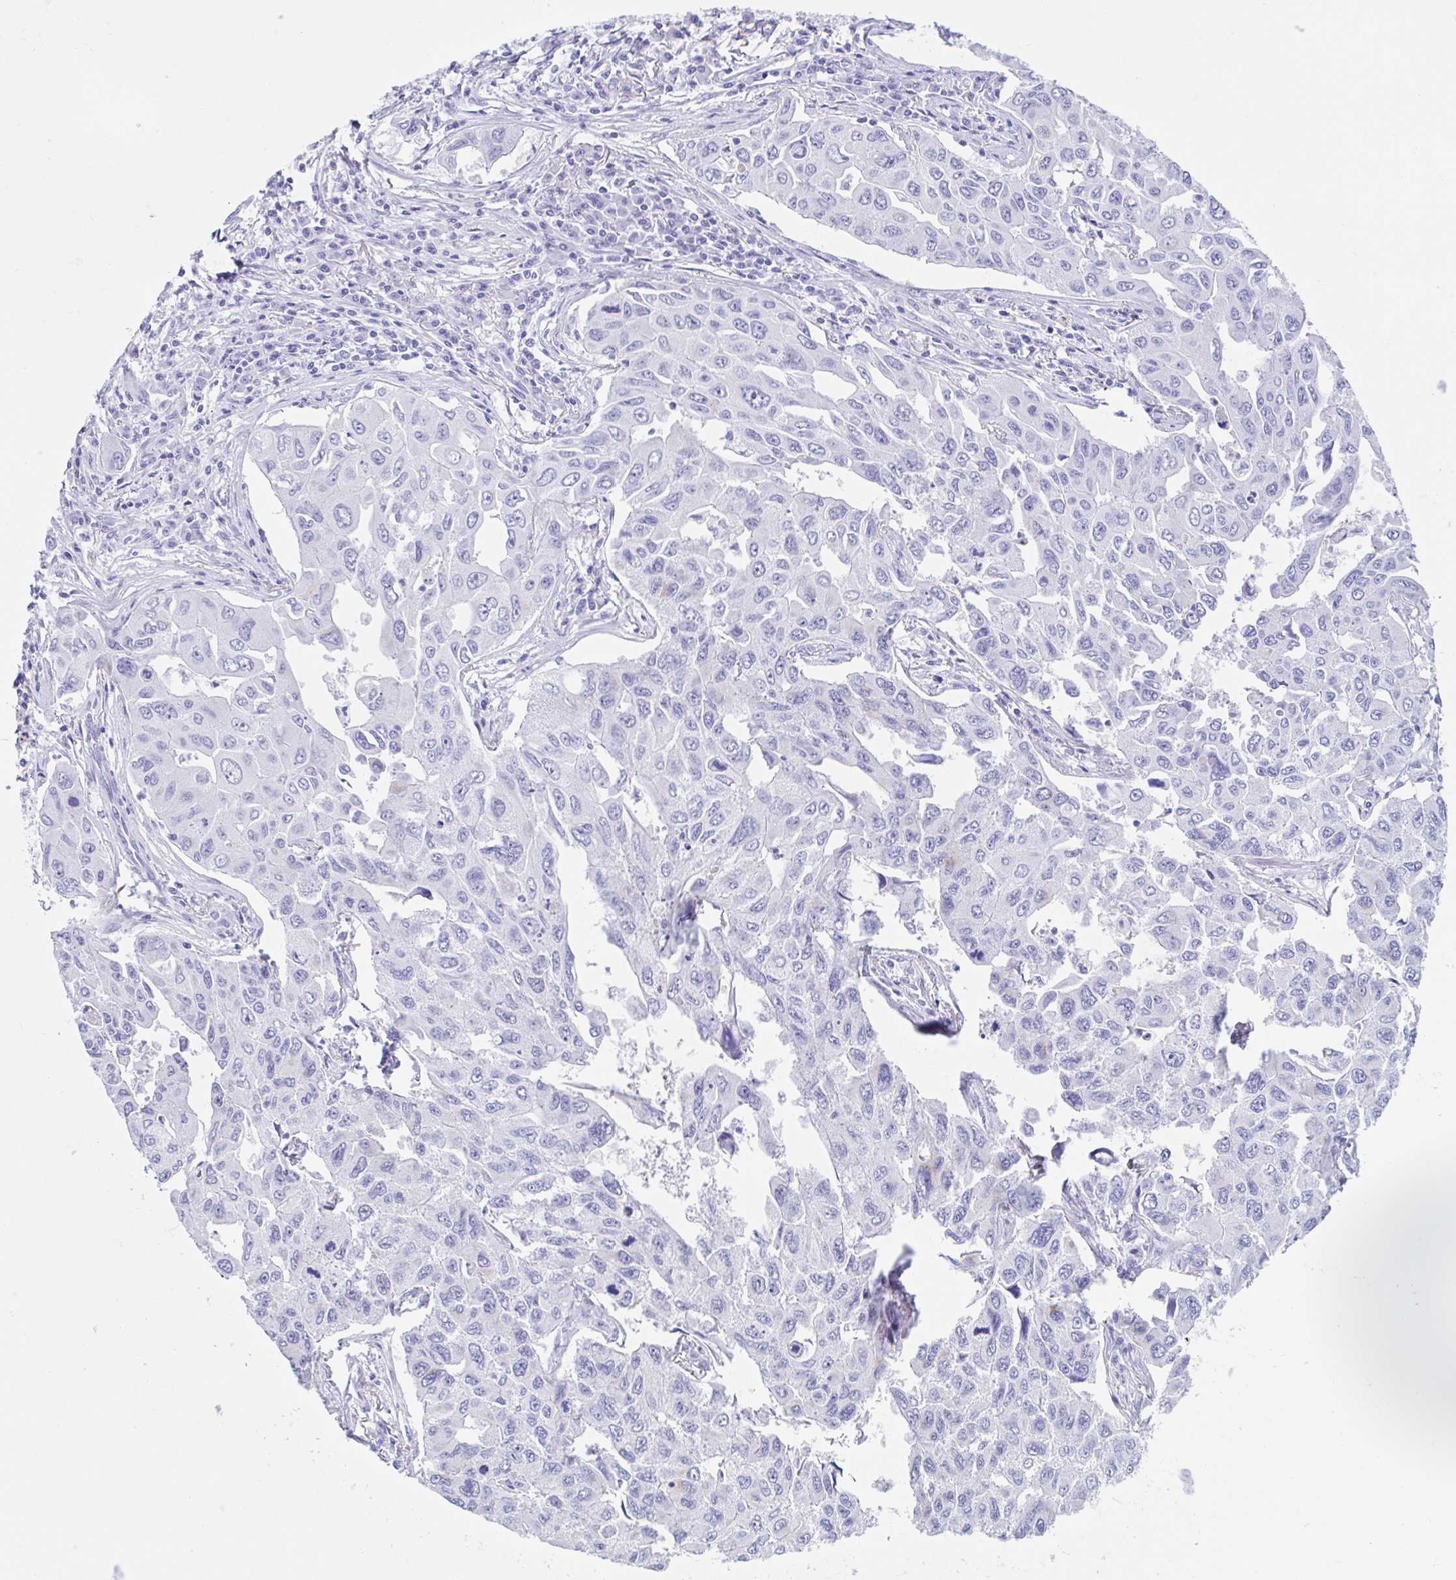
{"staining": {"intensity": "negative", "quantity": "none", "location": "none"}, "tissue": "lung cancer", "cell_type": "Tumor cells", "image_type": "cancer", "snomed": [{"axis": "morphology", "description": "Adenocarcinoma, NOS"}, {"axis": "topography", "description": "Lung"}], "caption": "A high-resolution photomicrograph shows immunohistochemistry staining of lung cancer, which demonstrates no significant staining in tumor cells.", "gene": "CPTP", "patient": {"sex": "male", "age": 64}}